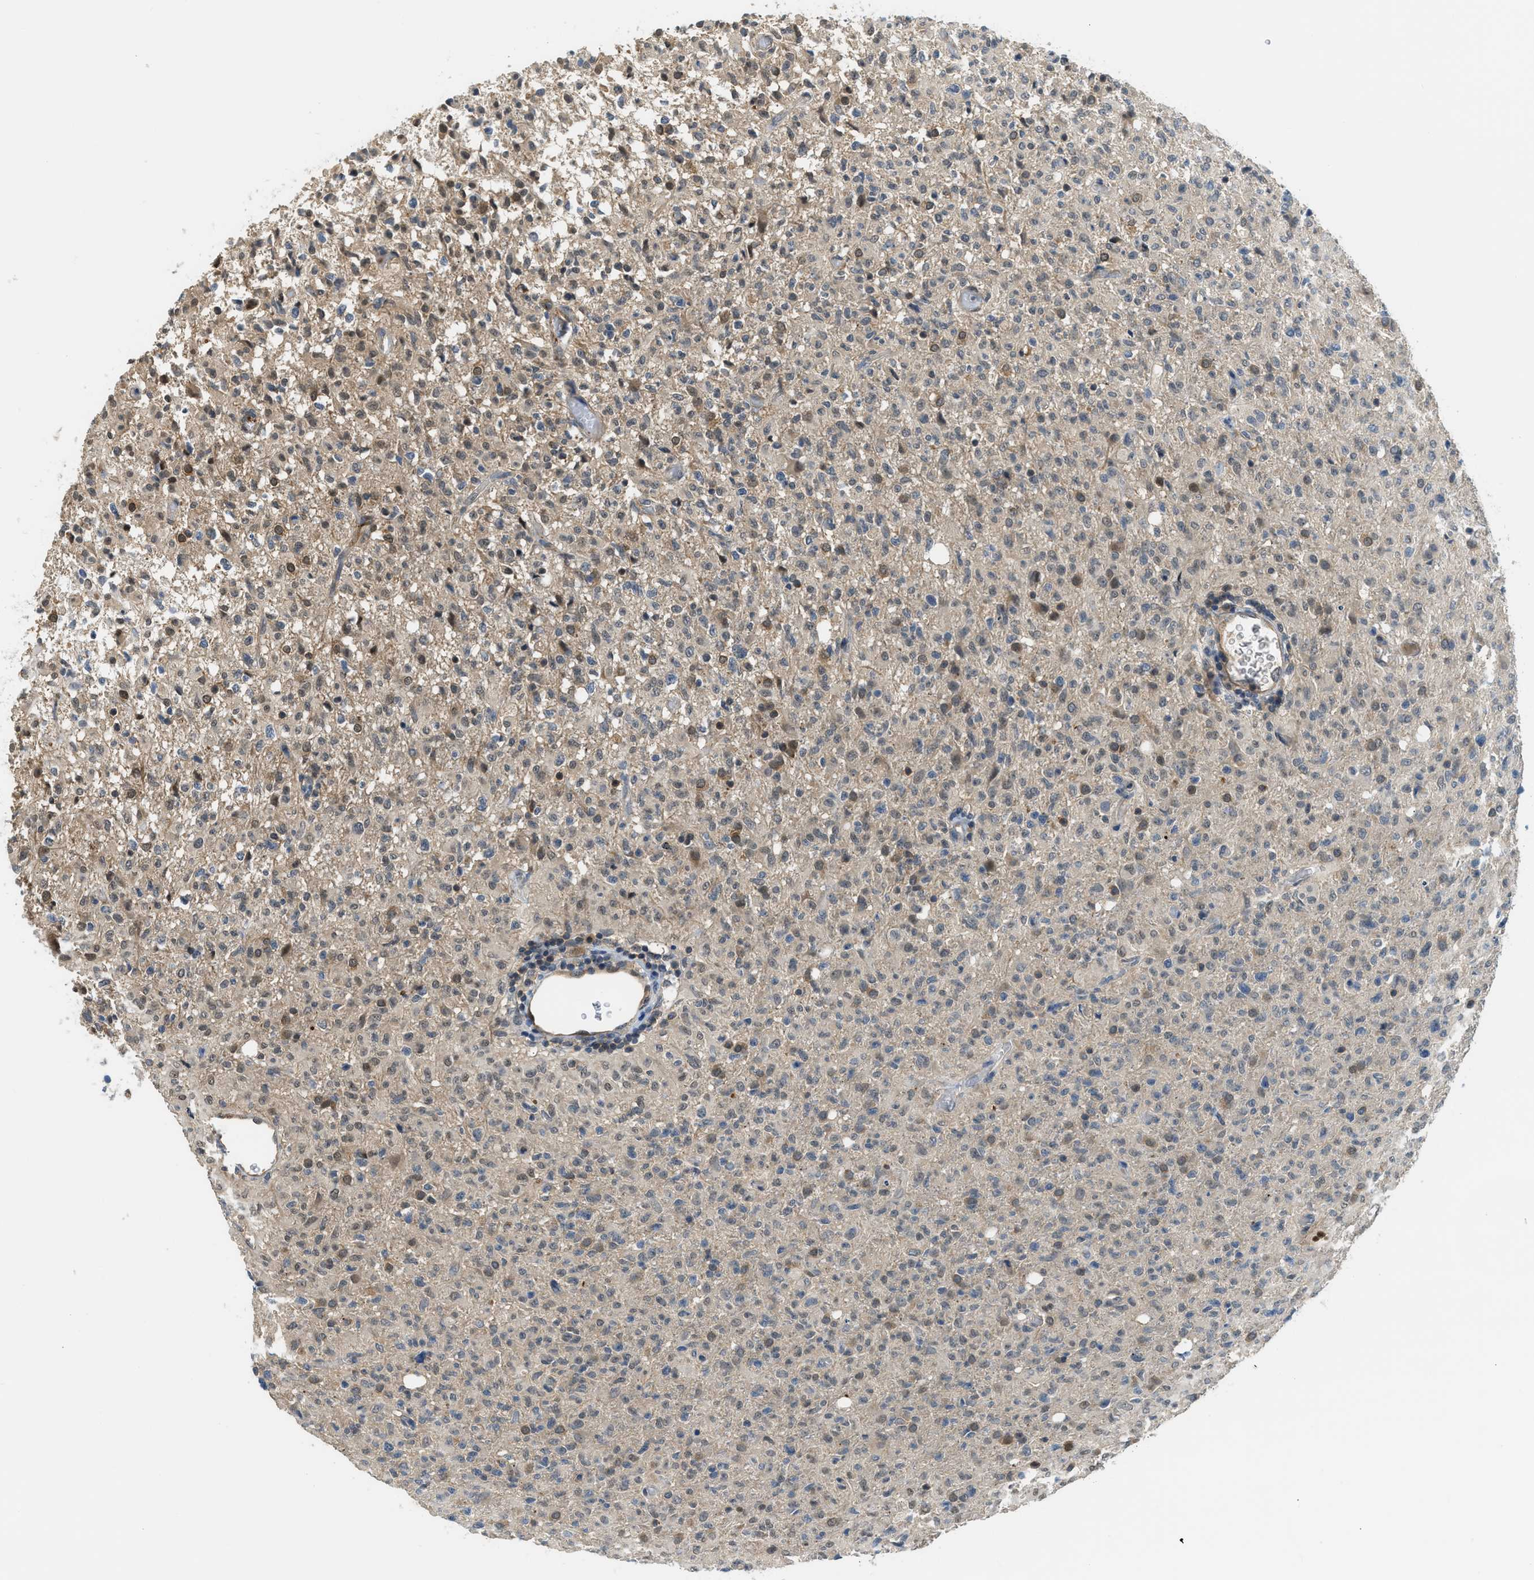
{"staining": {"intensity": "moderate", "quantity": "25%-75%", "location": "cytoplasmic/membranous,nuclear"}, "tissue": "glioma", "cell_type": "Tumor cells", "image_type": "cancer", "snomed": [{"axis": "morphology", "description": "Glioma, malignant, High grade"}, {"axis": "topography", "description": "Brain"}], "caption": "Malignant glioma (high-grade) was stained to show a protein in brown. There is medium levels of moderate cytoplasmic/membranous and nuclear staining in approximately 25%-75% of tumor cells. (brown staining indicates protein expression, while blue staining denotes nuclei).", "gene": "CBLB", "patient": {"sex": "female", "age": 57}}